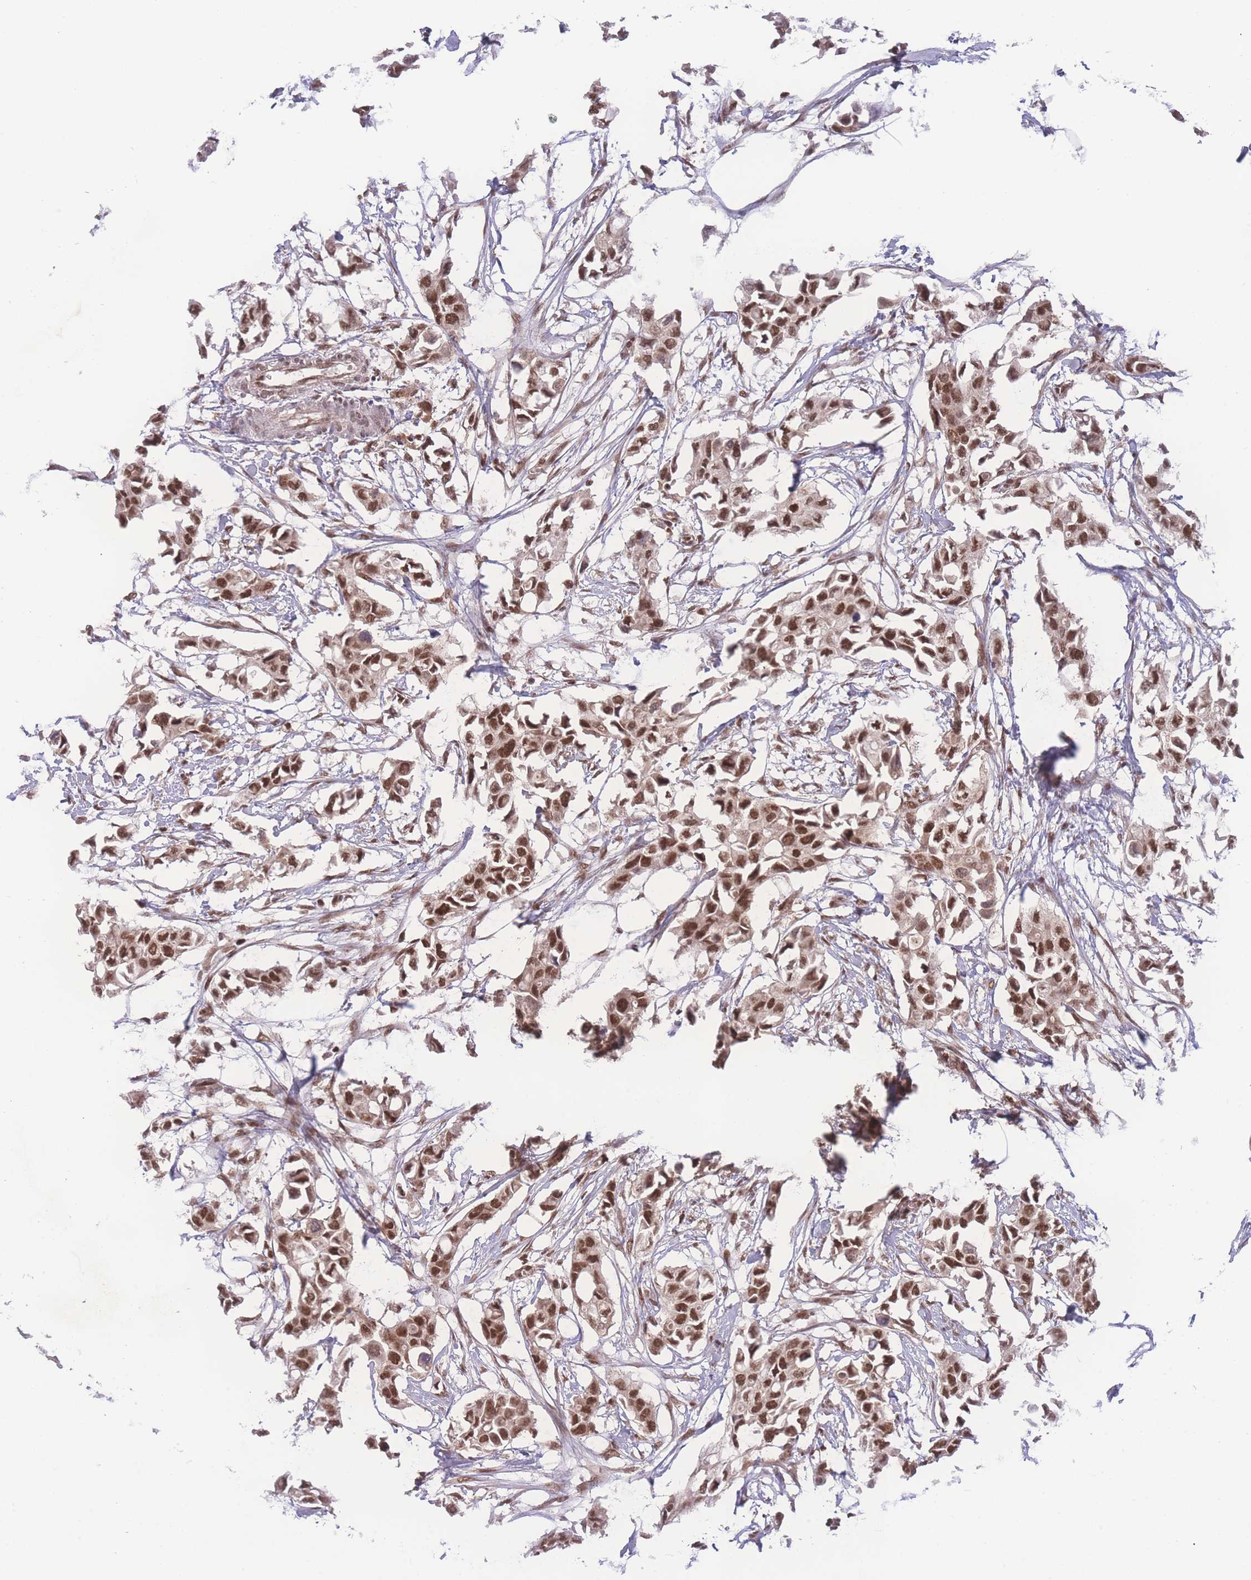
{"staining": {"intensity": "strong", "quantity": ">75%", "location": "nuclear"}, "tissue": "breast cancer", "cell_type": "Tumor cells", "image_type": "cancer", "snomed": [{"axis": "morphology", "description": "Duct carcinoma"}, {"axis": "topography", "description": "Breast"}], "caption": "Immunohistochemical staining of human intraductal carcinoma (breast) shows high levels of strong nuclear protein expression in about >75% of tumor cells.", "gene": "RAVER1", "patient": {"sex": "female", "age": 41}}